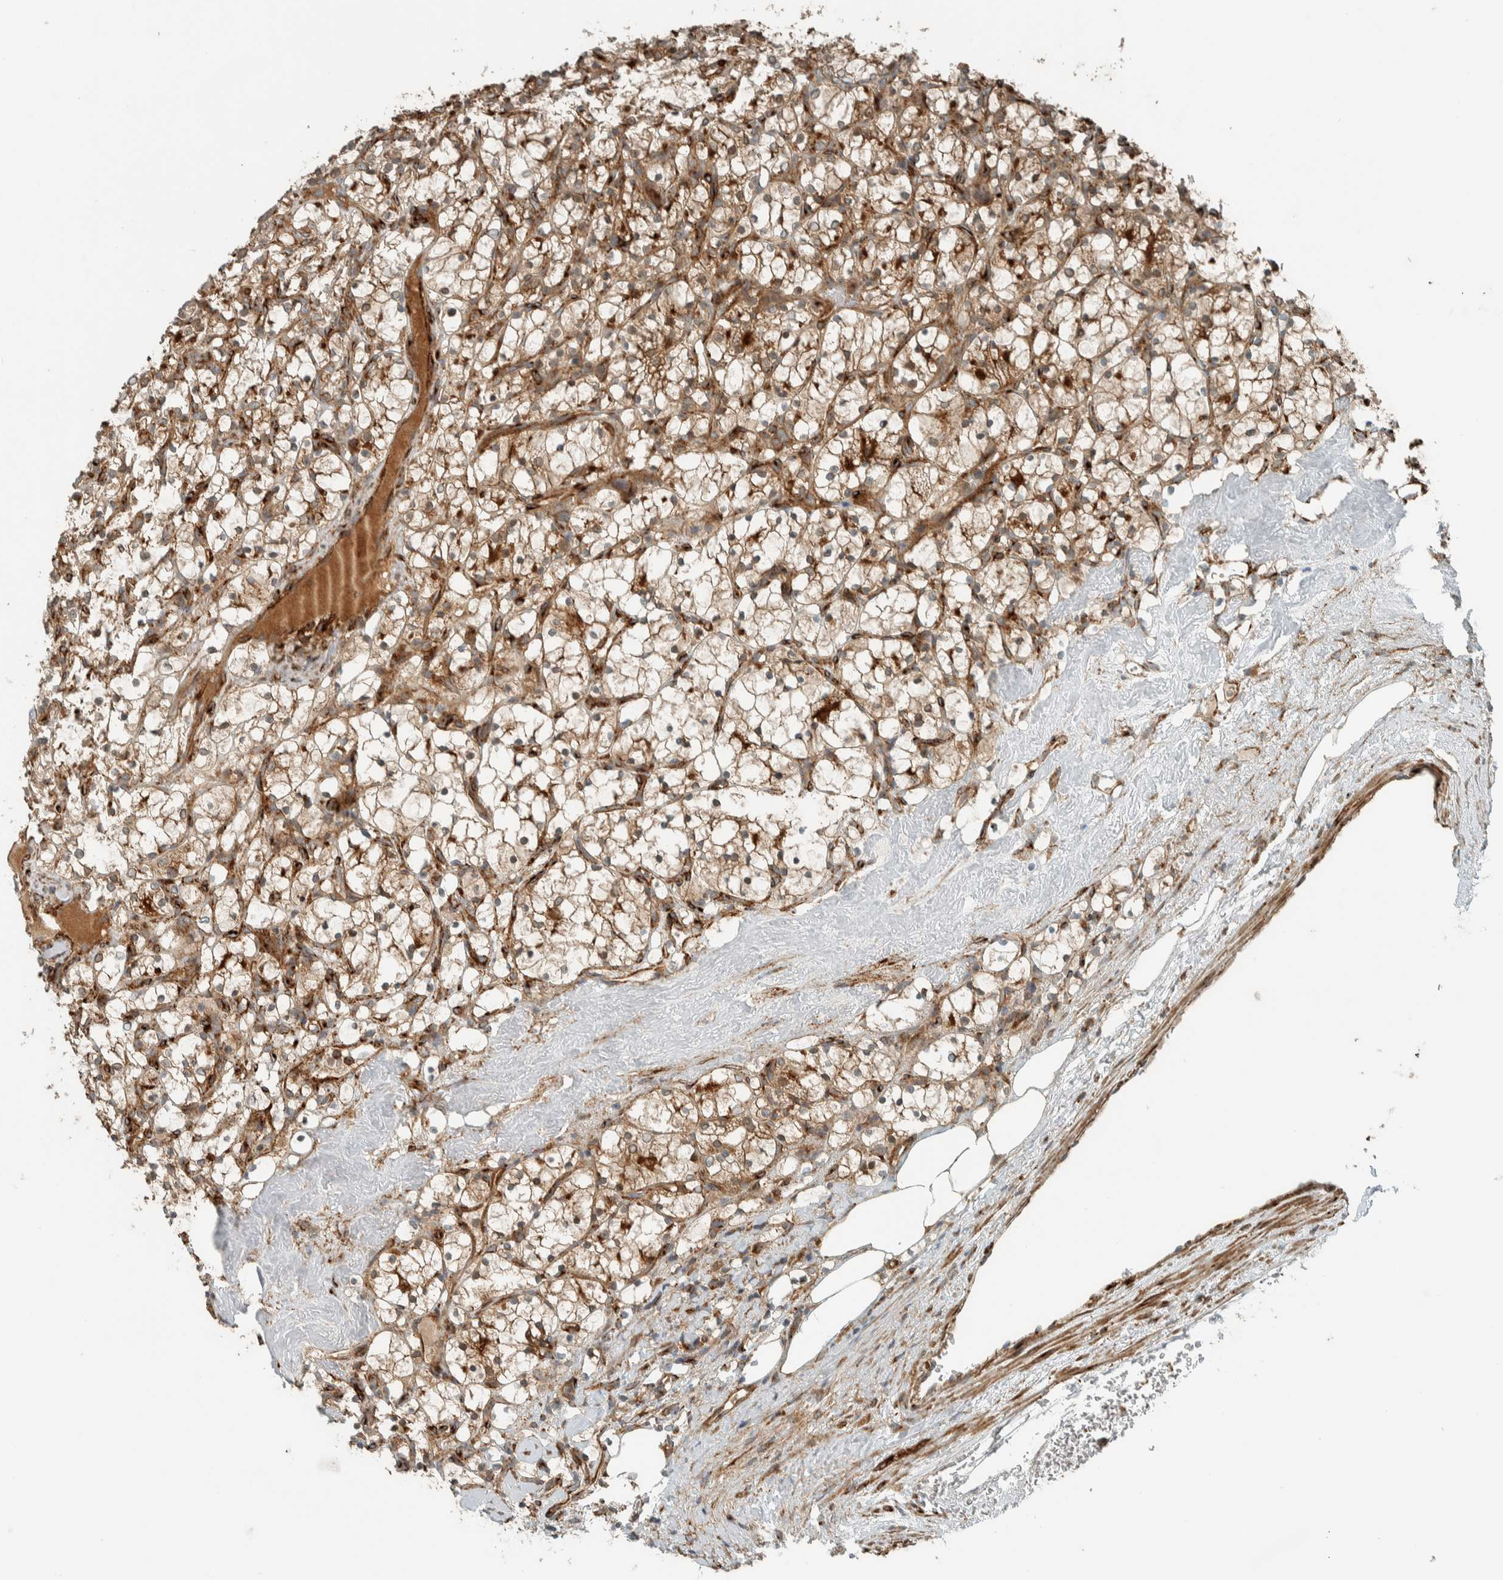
{"staining": {"intensity": "weak", "quantity": "25%-75%", "location": "cytoplasmic/membranous"}, "tissue": "renal cancer", "cell_type": "Tumor cells", "image_type": "cancer", "snomed": [{"axis": "morphology", "description": "Adenocarcinoma, NOS"}, {"axis": "topography", "description": "Kidney"}], "caption": "Protein staining exhibits weak cytoplasmic/membranous expression in approximately 25%-75% of tumor cells in renal adenocarcinoma.", "gene": "EXOC7", "patient": {"sex": "female", "age": 69}}